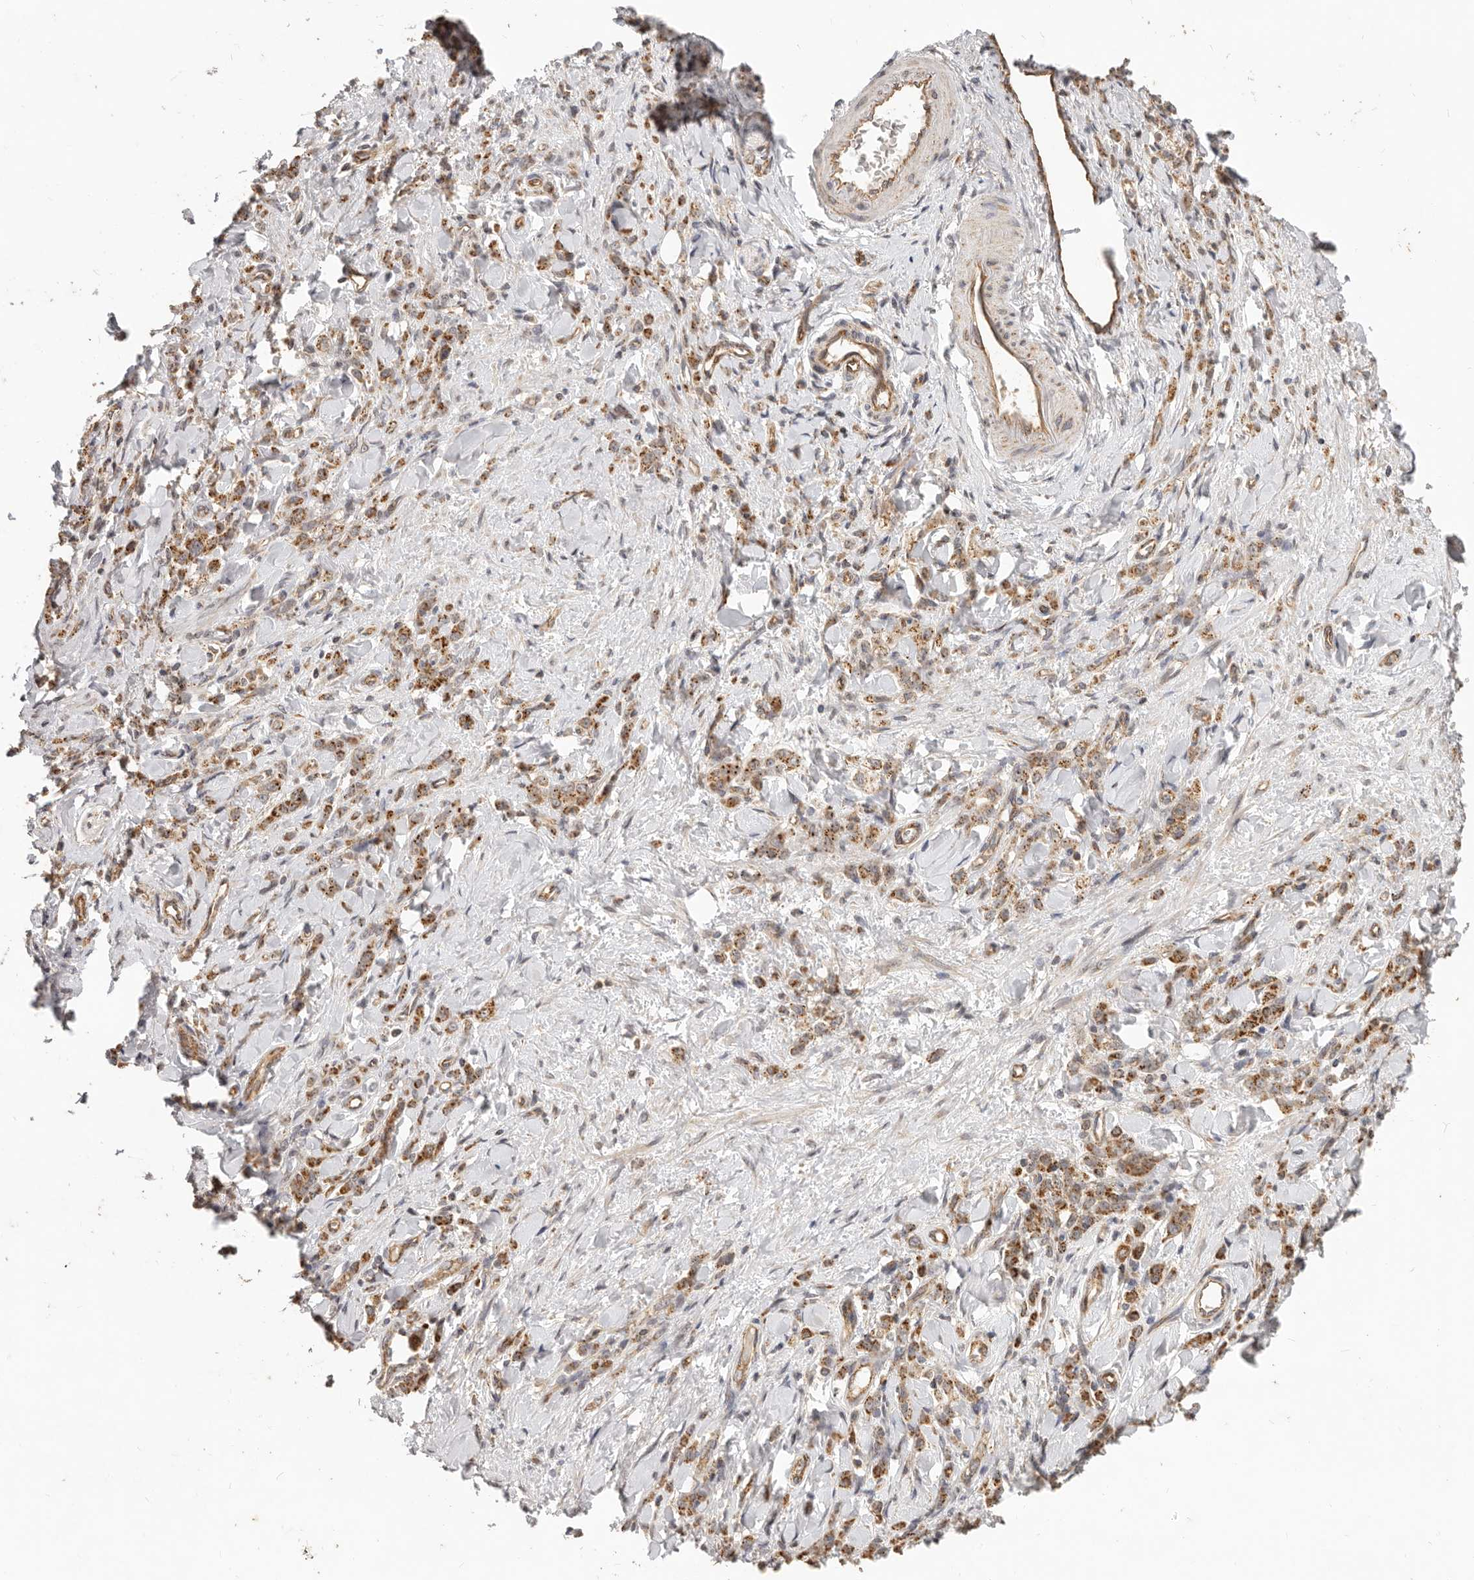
{"staining": {"intensity": "moderate", "quantity": ">75%", "location": "cytoplasmic/membranous"}, "tissue": "stomach cancer", "cell_type": "Tumor cells", "image_type": "cancer", "snomed": [{"axis": "morphology", "description": "Normal tissue, NOS"}, {"axis": "morphology", "description": "Adenocarcinoma, NOS"}, {"axis": "topography", "description": "Stomach"}], "caption": "An image of stomach adenocarcinoma stained for a protein displays moderate cytoplasmic/membranous brown staining in tumor cells. The protein of interest is stained brown, and the nuclei are stained in blue (DAB (3,3'-diaminobenzidine) IHC with brightfield microscopy, high magnification).", "gene": "USP49", "patient": {"sex": "male", "age": 82}}